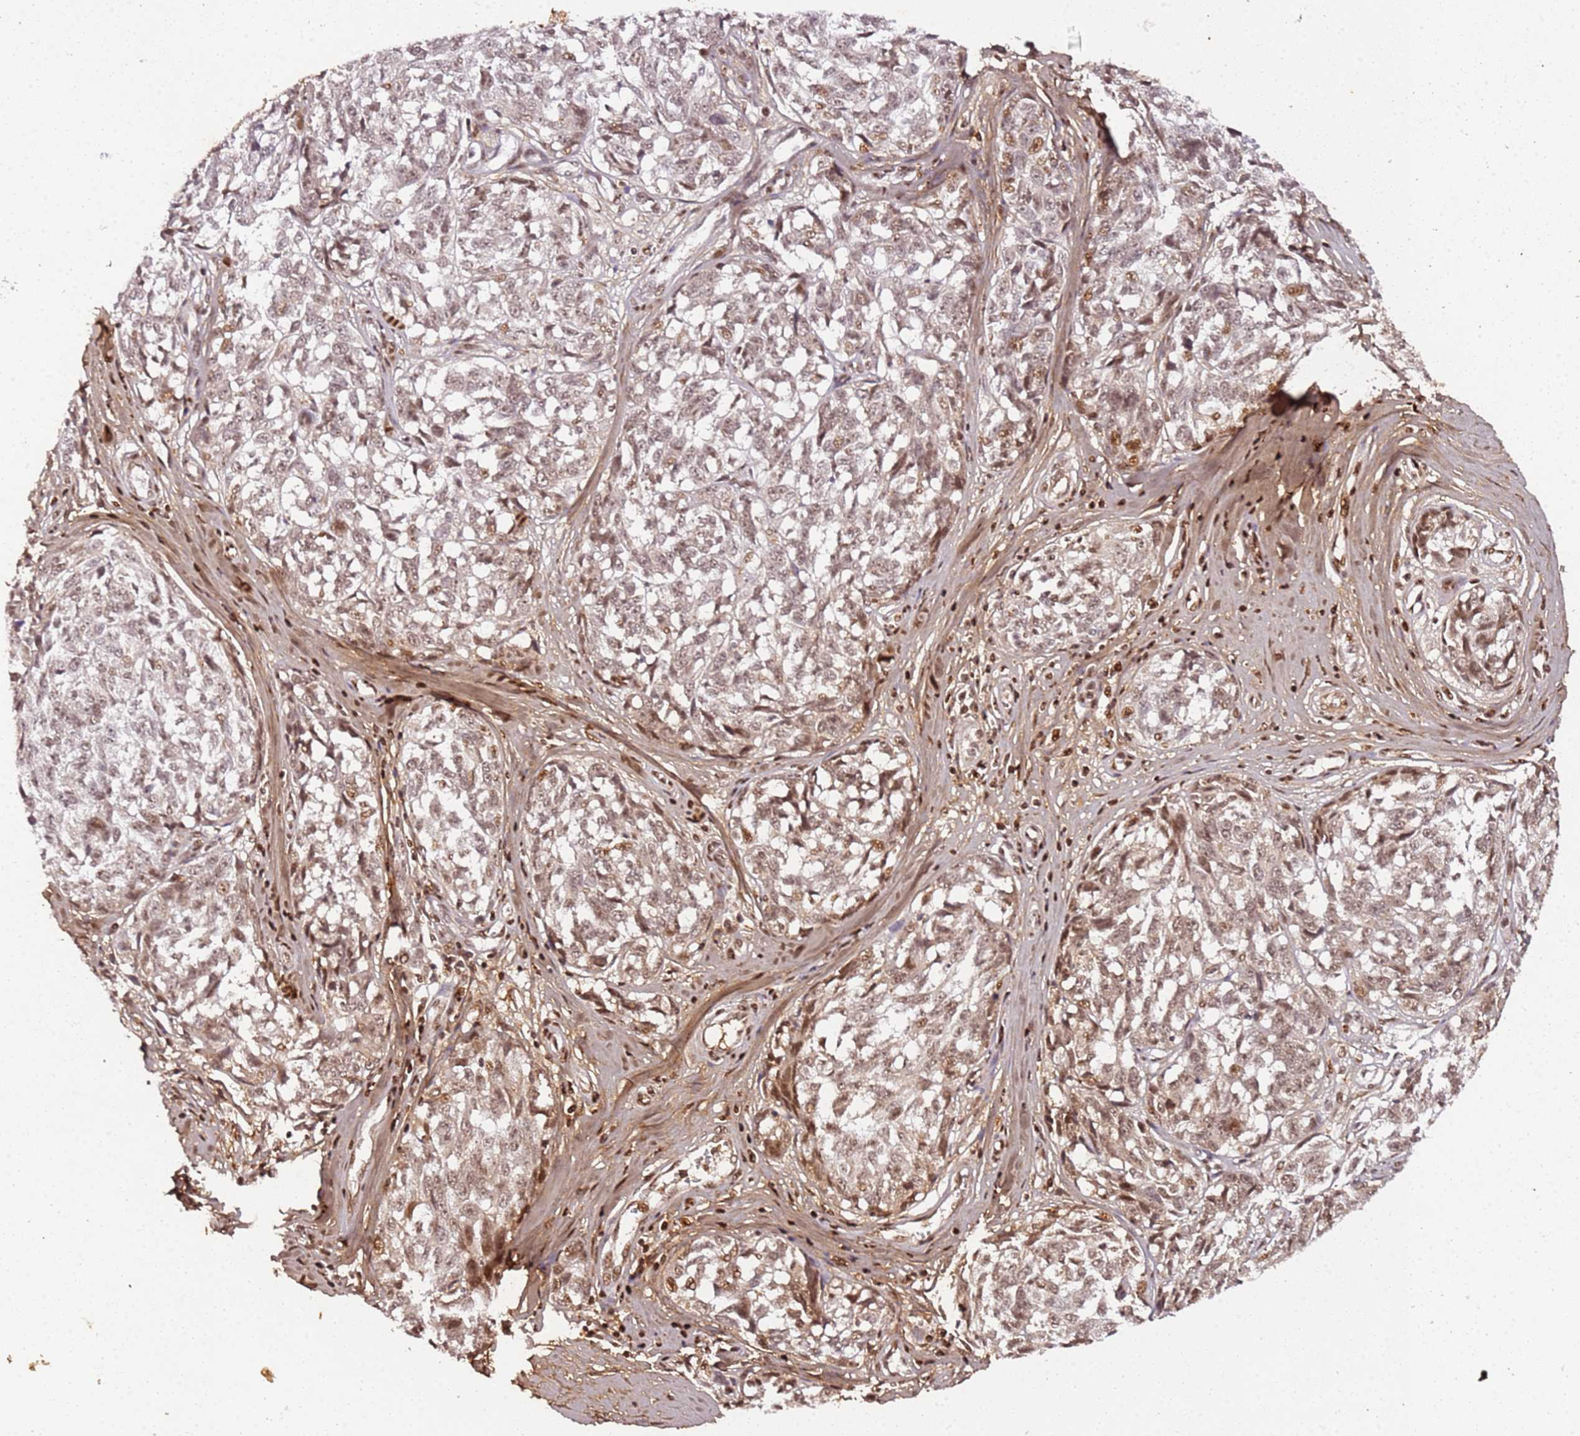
{"staining": {"intensity": "moderate", "quantity": ">75%", "location": "nuclear"}, "tissue": "melanoma", "cell_type": "Tumor cells", "image_type": "cancer", "snomed": [{"axis": "morphology", "description": "Normal tissue, NOS"}, {"axis": "morphology", "description": "Malignant melanoma, NOS"}, {"axis": "topography", "description": "Skin"}], "caption": "A medium amount of moderate nuclear positivity is present in approximately >75% of tumor cells in melanoma tissue. (DAB (3,3'-diaminobenzidine) IHC, brown staining for protein, blue staining for nuclei).", "gene": "COL1A2", "patient": {"sex": "female", "age": 64}}